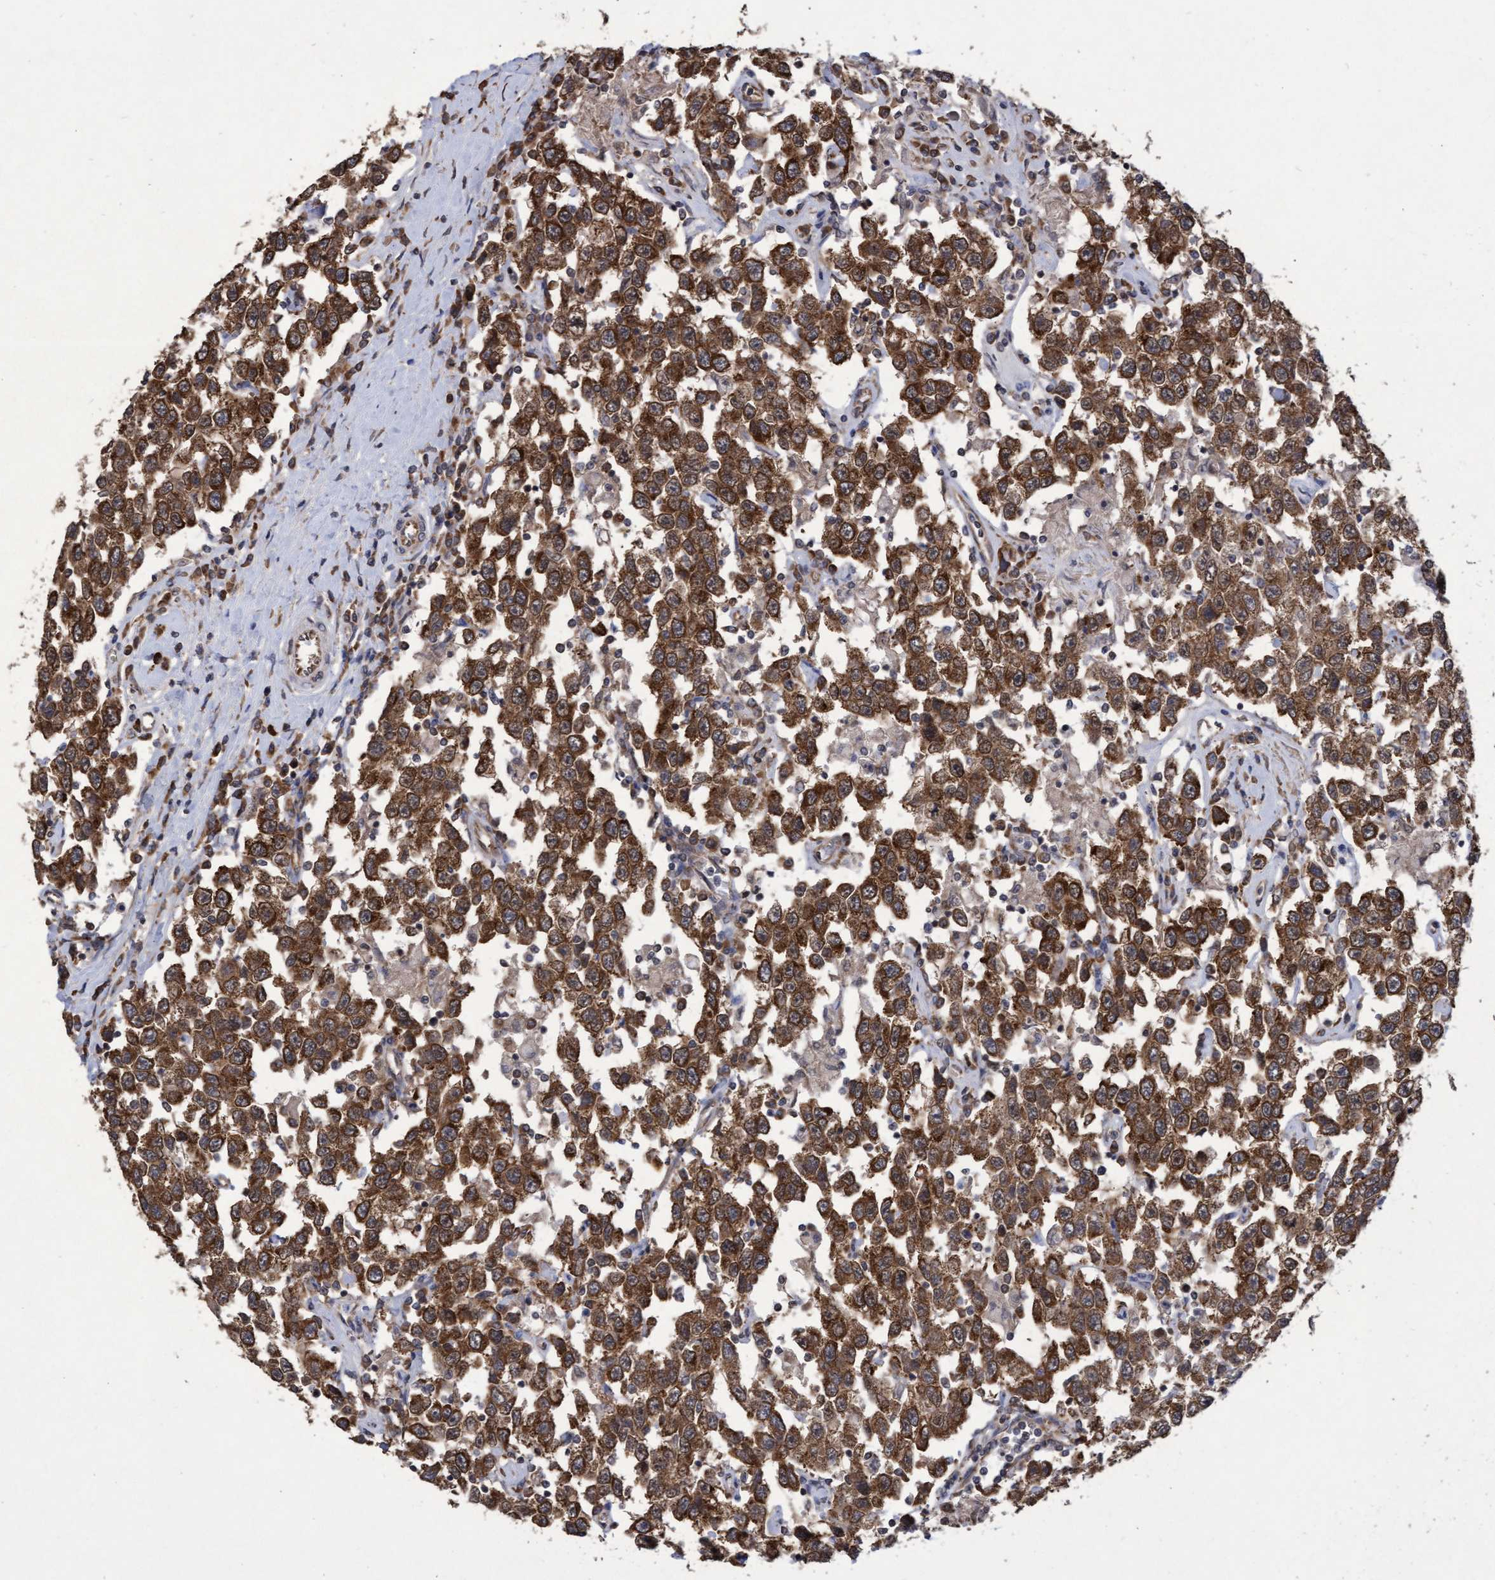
{"staining": {"intensity": "strong", "quantity": ">75%", "location": "cytoplasmic/membranous"}, "tissue": "testis cancer", "cell_type": "Tumor cells", "image_type": "cancer", "snomed": [{"axis": "morphology", "description": "Seminoma, NOS"}, {"axis": "topography", "description": "Testis"}], "caption": "Protein staining reveals strong cytoplasmic/membranous expression in about >75% of tumor cells in testis cancer (seminoma).", "gene": "ABCF2", "patient": {"sex": "male", "age": 41}}